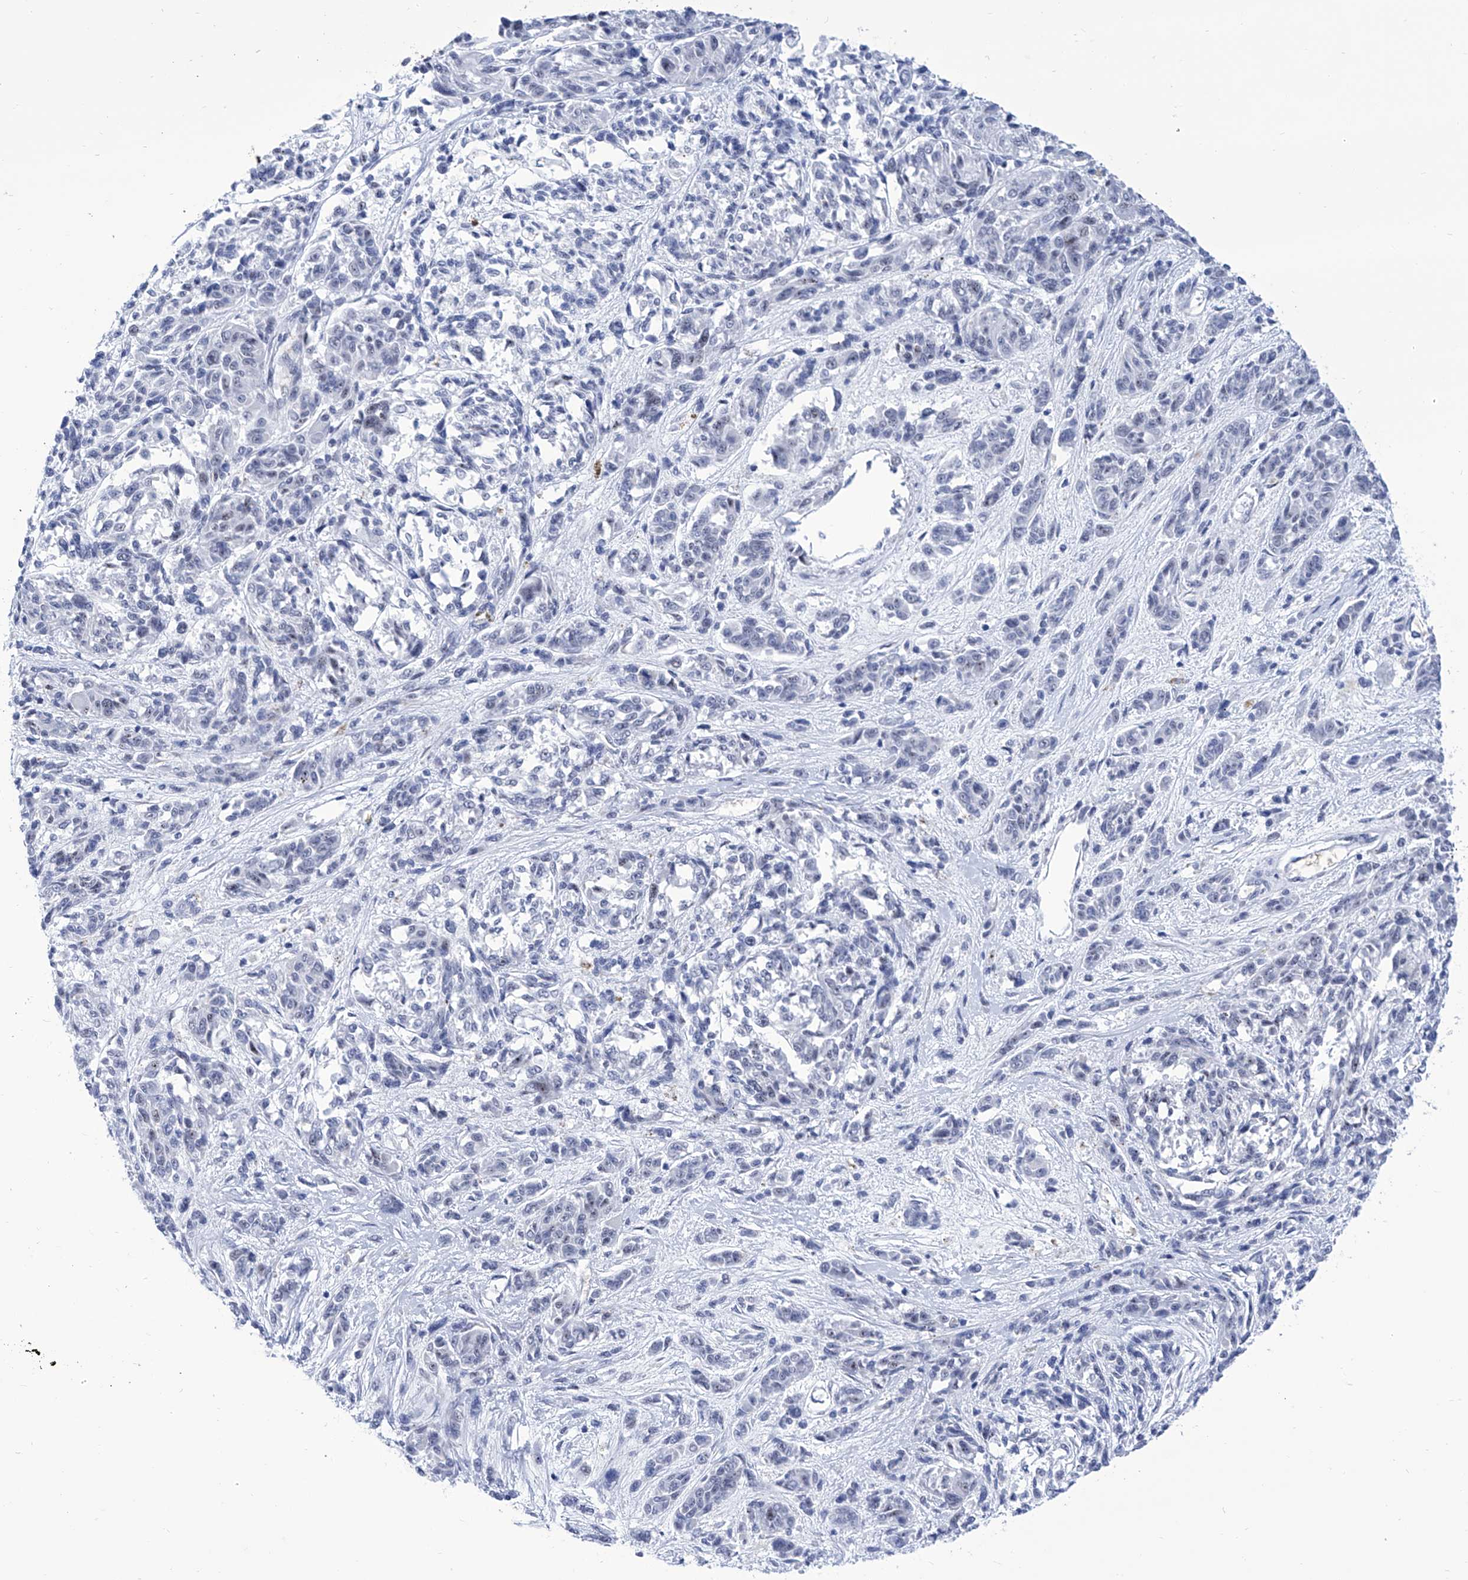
{"staining": {"intensity": "negative", "quantity": "none", "location": "none"}, "tissue": "melanoma", "cell_type": "Tumor cells", "image_type": "cancer", "snomed": [{"axis": "morphology", "description": "Malignant melanoma, NOS"}, {"axis": "topography", "description": "Skin"}], "caption": "Tumor cells show no significant protein expression in malignant melanoma. Nuclei are stained in blue.", "gene": "SART1", "patient": {"sex": "male", "age": 53}}